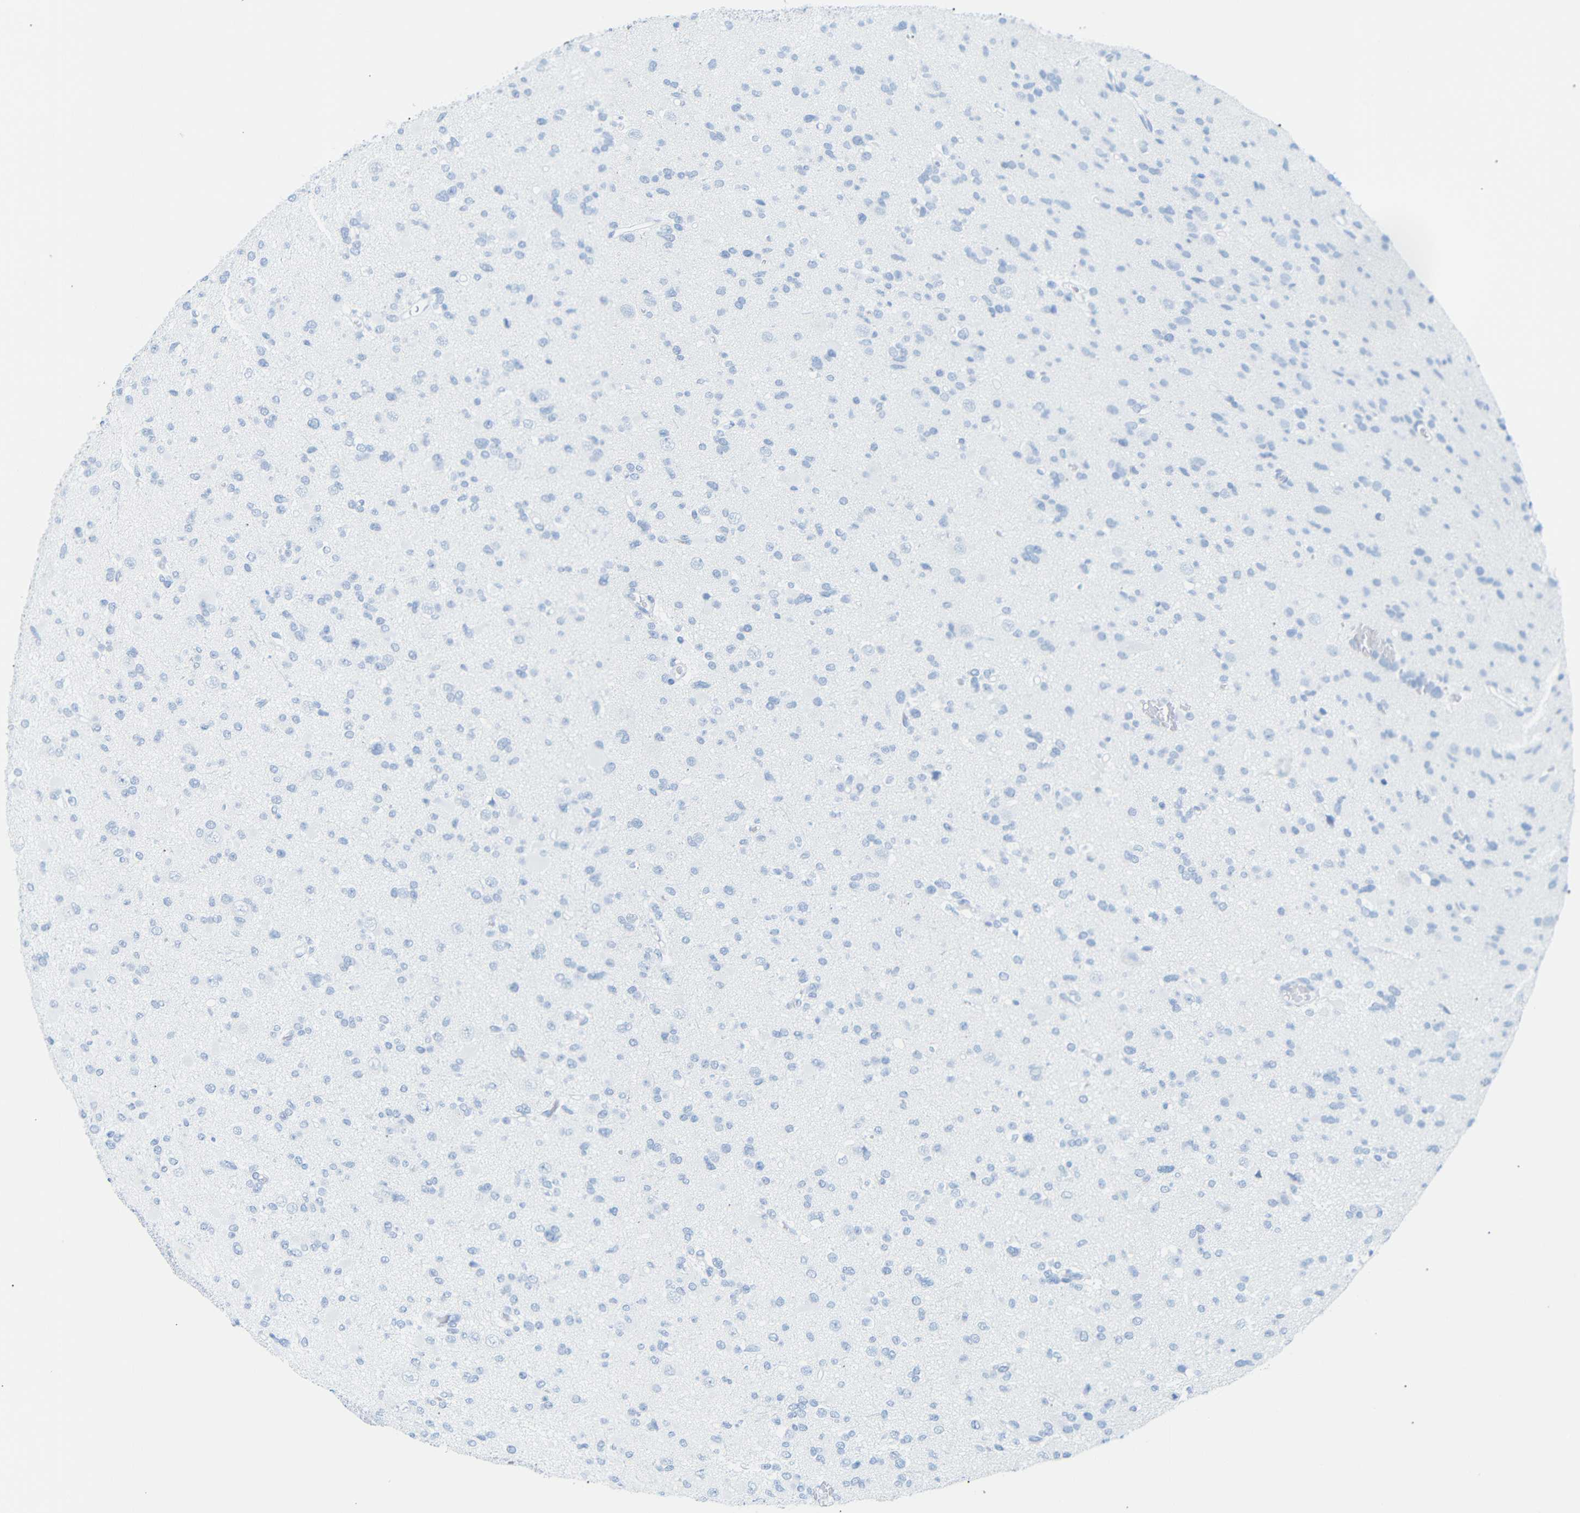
{"staining": {"intensity": "negative", "quantity": "none", "location": "none"}, "tissue": "glioma", "cell_type": "Tumor cells", "image_type": "cancer", "snomed": [{"axis": "morphology", "description": "Glioma, malignant, Low grade"}, {"axis": "topography", "description": "Brain"}], "caption": "There is no significant expression in tumor cells of glioma.", "gene": "DYNAP", "patient": {"sex": "female", "age": 22}}